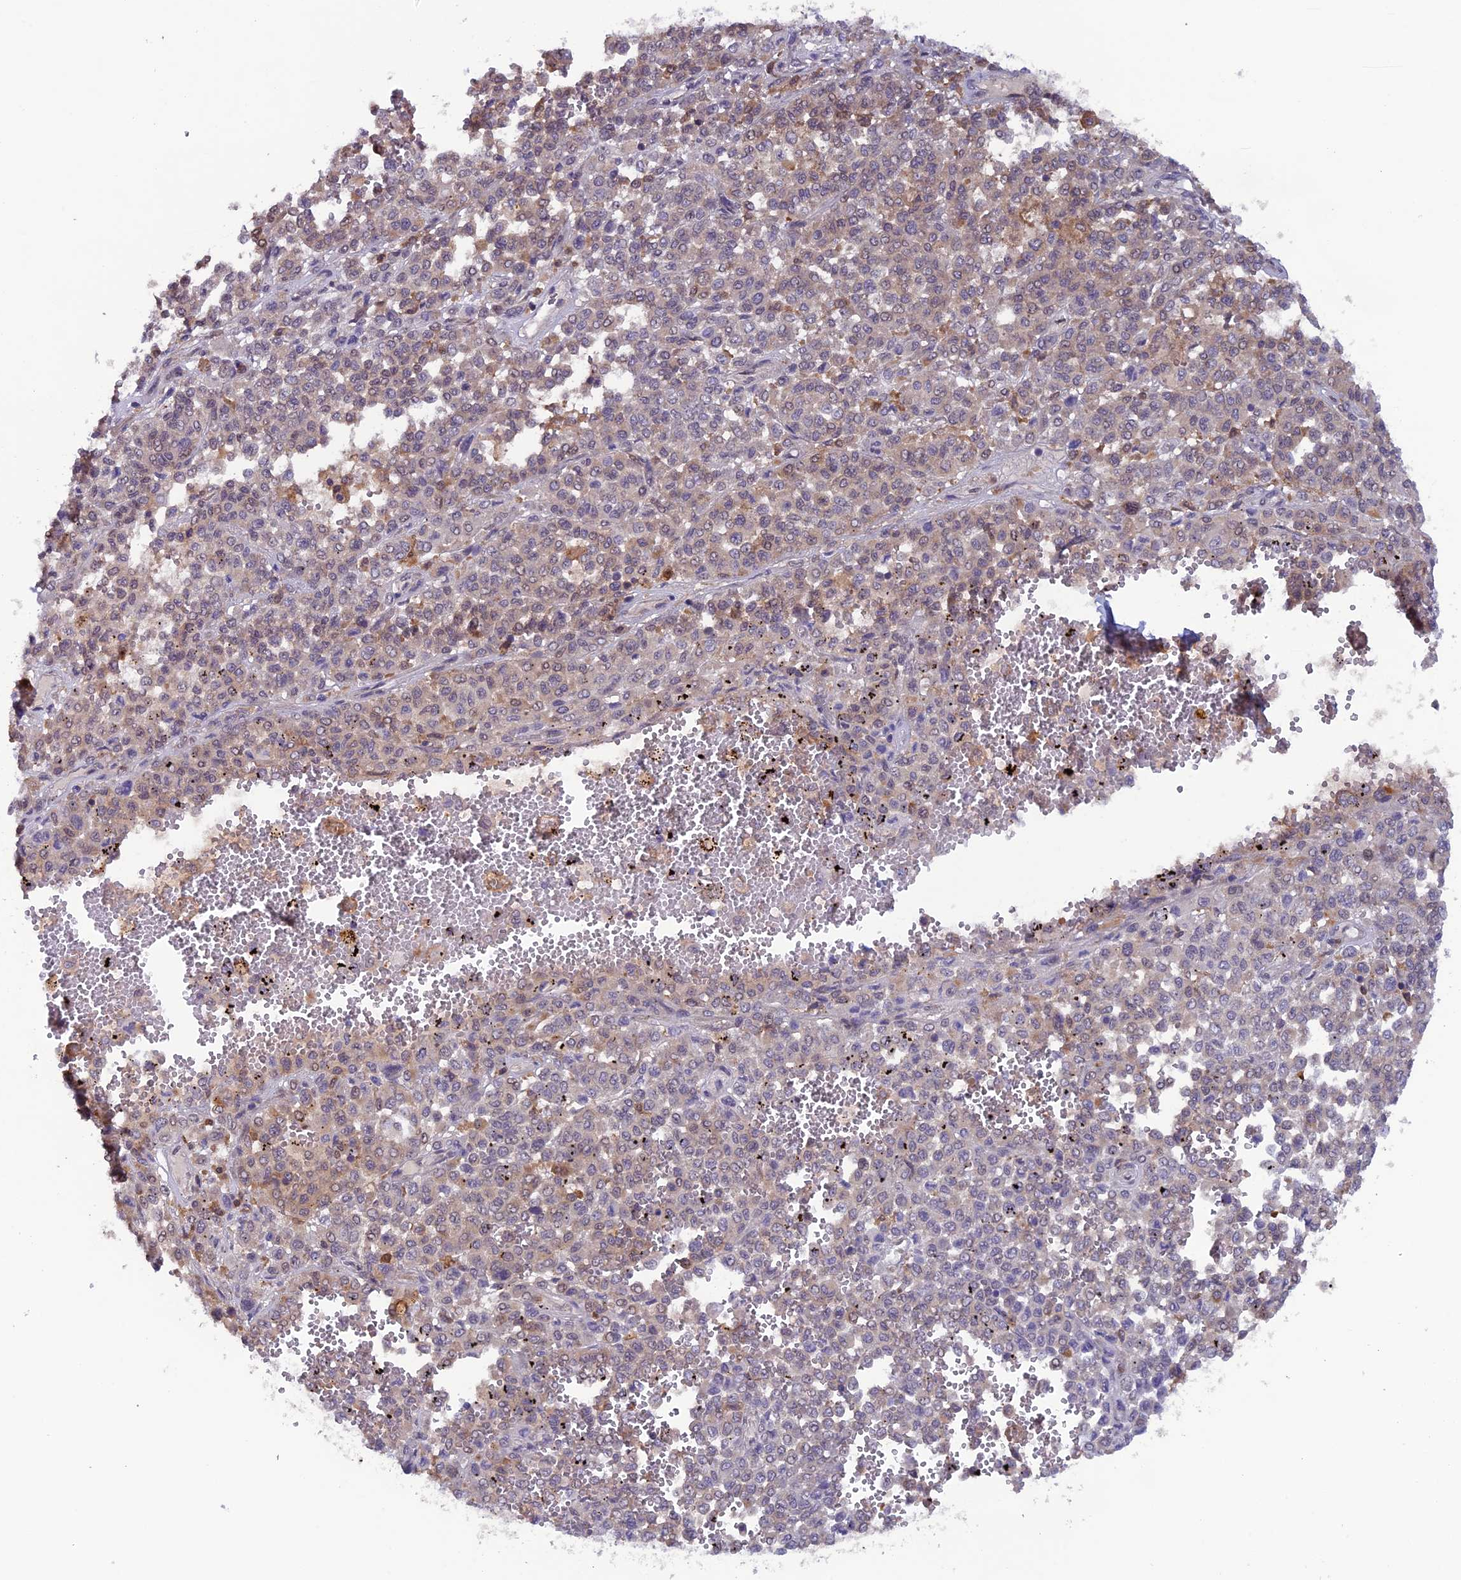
{"staining": {"intensity": "weak", "quantity": "25%-75%", "location": "cytoplasmic/membranous"}, "tissue": "melanoma", "cell_type": "Tumor cells", "image_type": "cancer", "snomed": [{"axis": "morphology", "description": "Malignant melanoma, Metastatic site"}, {"axis": "topography", "description": "Pancreas"}], "caption": "Melanoma stained for a protein (brown) exhibits weak cytoplasmic/membranous positive staining in approximately 25%-75% of tumor cells.", "gene": "MAST2", "patient": {"sex": "female", "age": 30}}